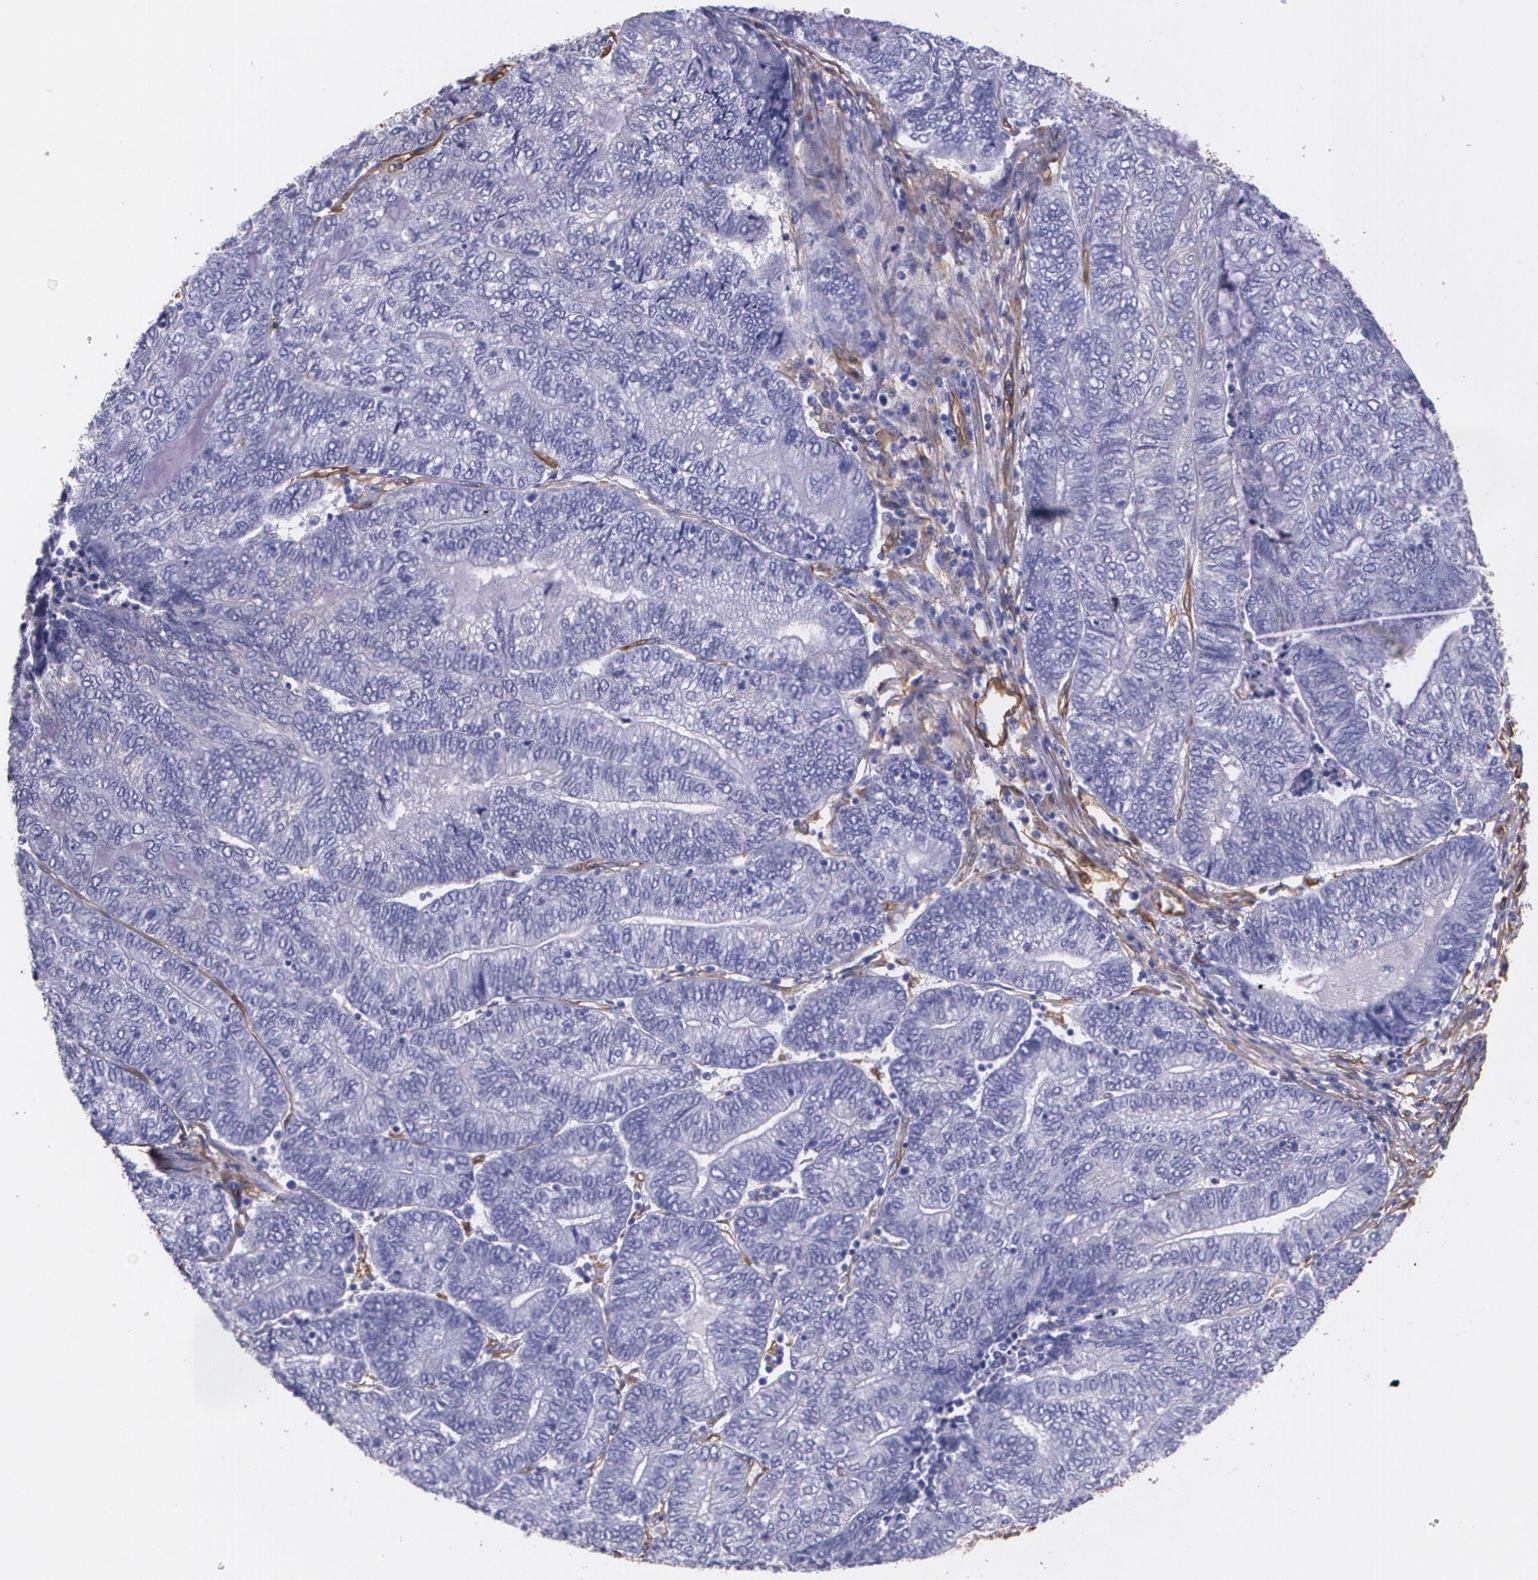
{"staining": {"intensity": "negative", "quantity": "none", "location": "none"}, "tissue": "endometrial cancer", "cell_type": "Tumor cells", "image_type": "cancer", "snomed": [{"axis": "morphology", "description": "Adenocarcinoma, NOS"}, {"axis": "topography", "description": "Uterus"}, {"axis": "topography", "description": "Endometrium"}], "caption": "The IHC image has no significant expression in tumor cells of adenocarcinoma (endometrial) tissue. (DAB immunohistochemistry (IHC), high magnification).", "gene": "MMP2", "patient": {"sex": "female", "age": 70}}